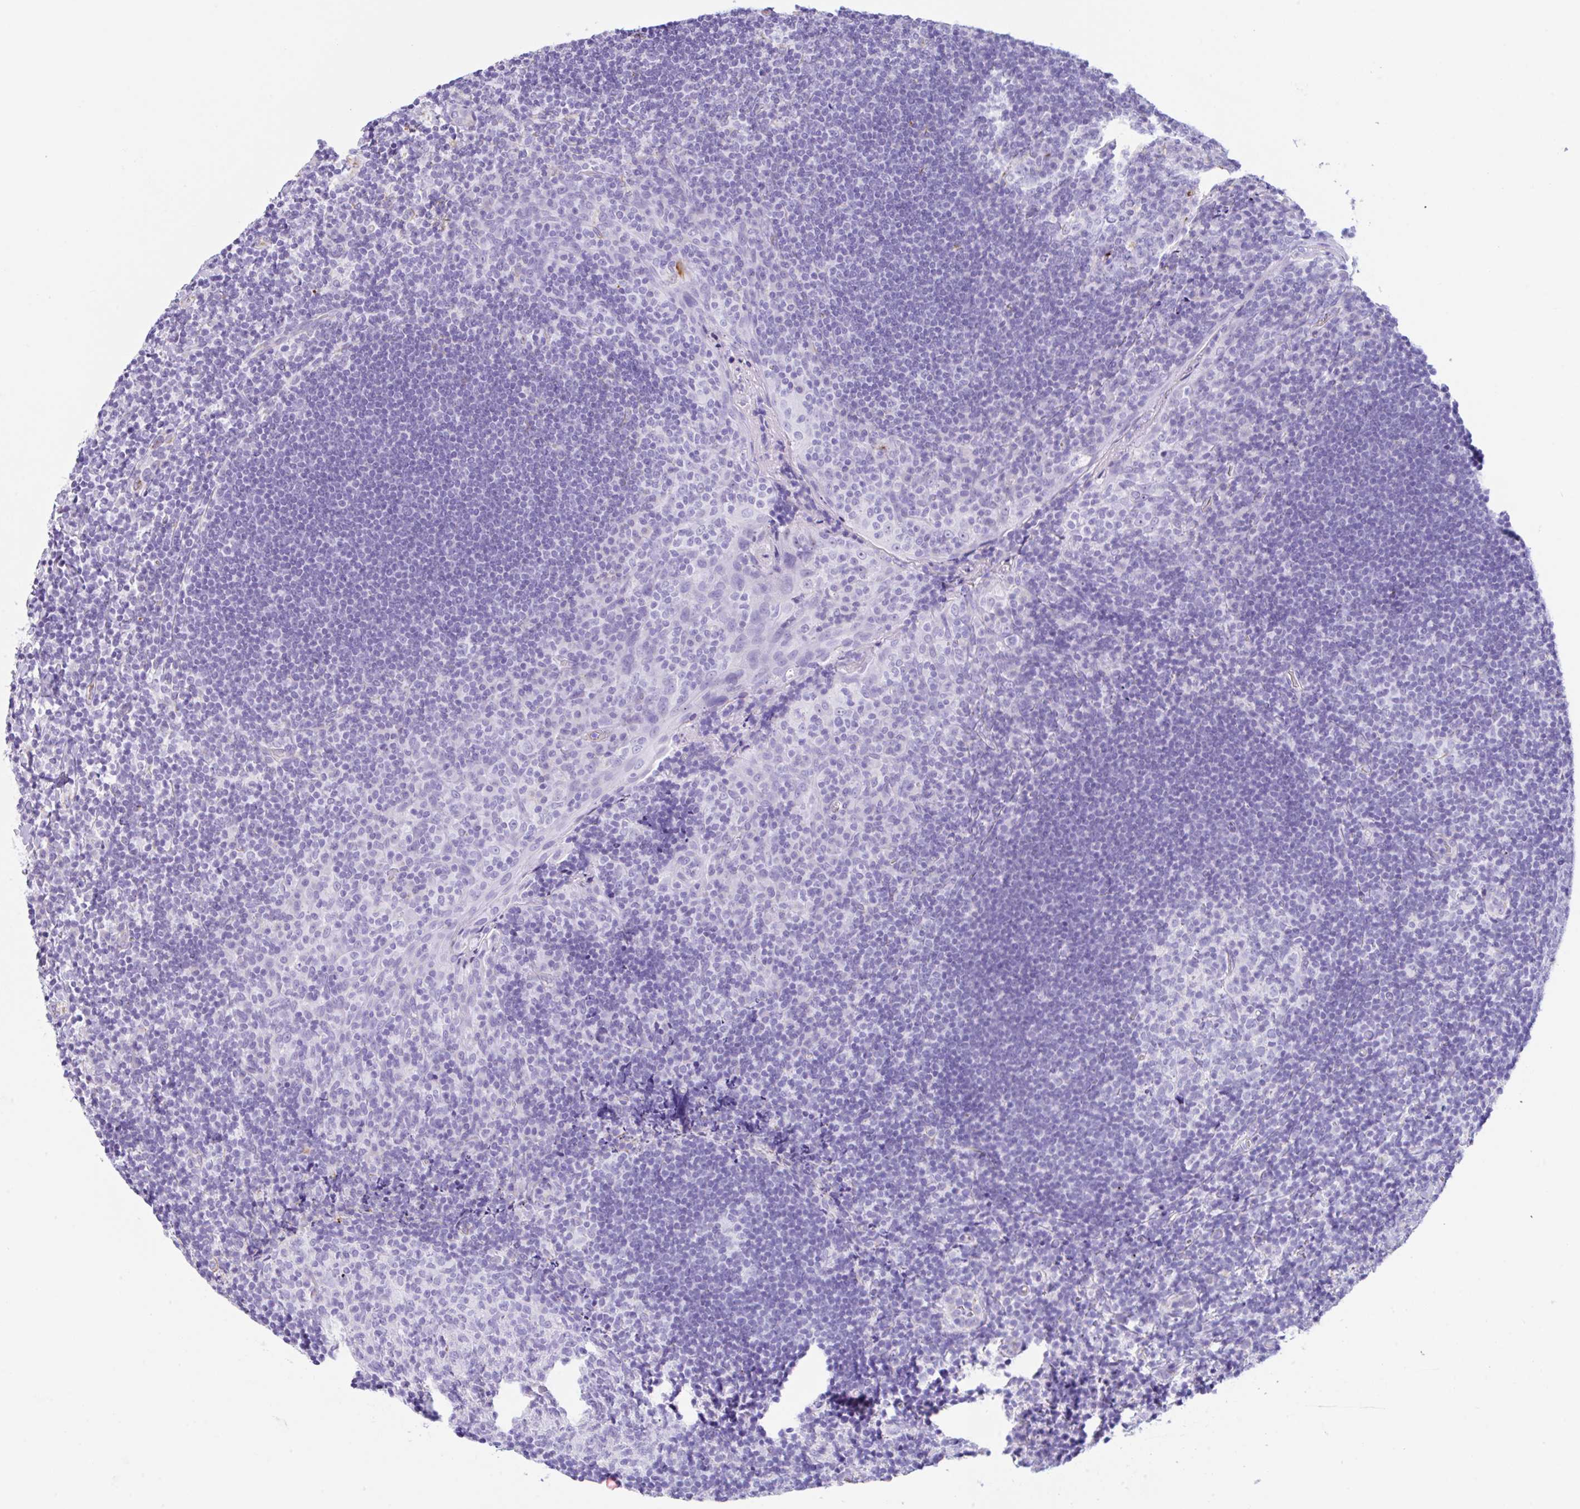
{"staining": {"intensity": "negative", "quantity": "none", "location": "none"}, "tissue": "tonsil", "cell_type": "Germinal center cells", "image_type": "normal", "snomed": [{"axis": "morphology", "description": "Normal tissue, NOS"}, {"axis": "topography", "description": "Tonsil"}], "caption": "Protein analysis of unremarkable tonsil reveals no significant positivity in germinal center cells.", "gene": "NDUFAF8", "patient": {"sex": "male", "age": 17}}